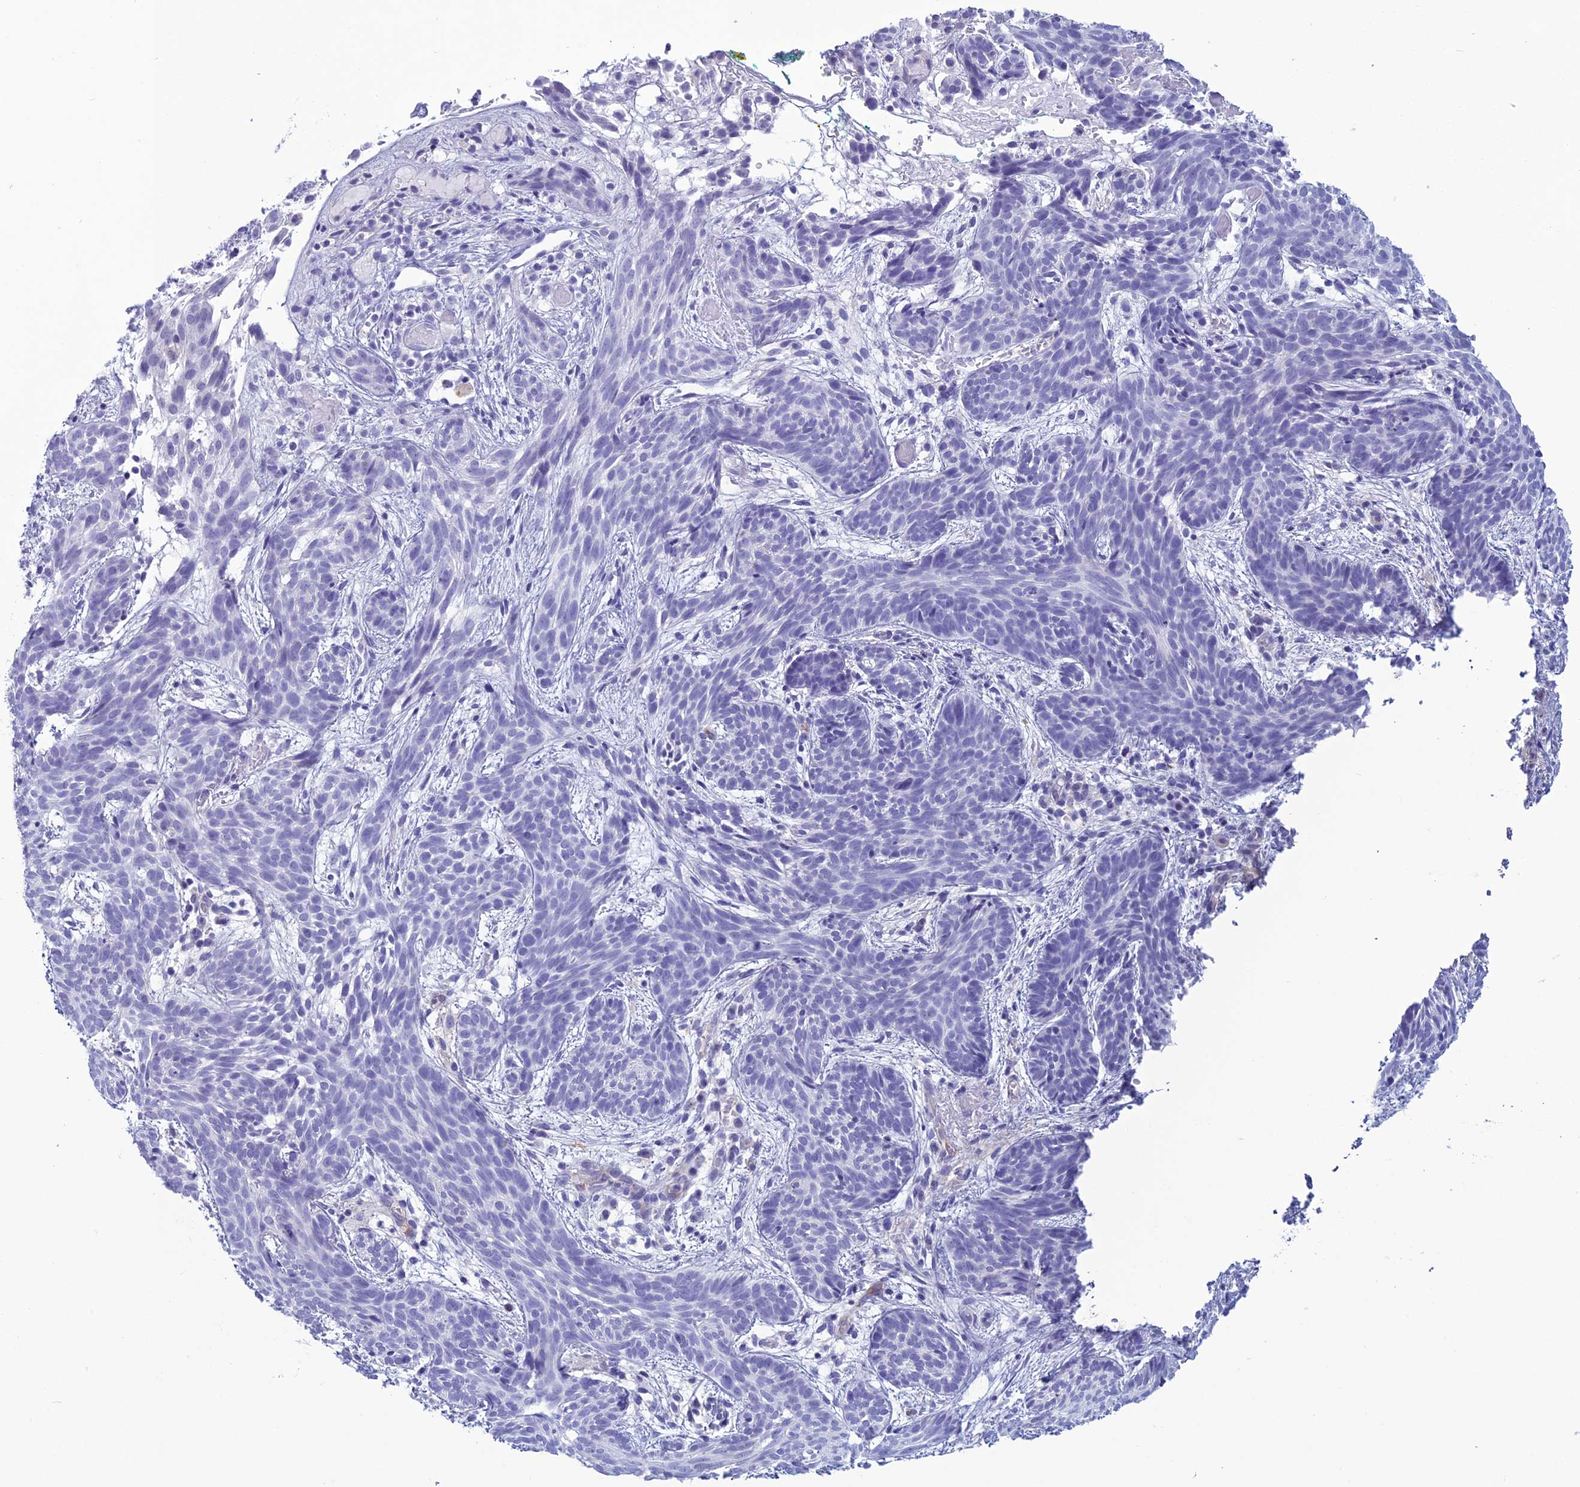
{"staining": {"intensity": "negative", "quantity": "none", "location": "none"}, "tissue": "skin cancer", "cell_type": "Tumor cells", "image_type": "cancer", "snomed": [{"axis": "morphology", "description": "Basal cell carcinoma"}, {"axis": "topography", "description": "Skin"}], "caption": "An image of human skin cancer is negative for staining in tumor cells.", "gene": "ACE", "patient": {"sex": "female", "age": 81}}